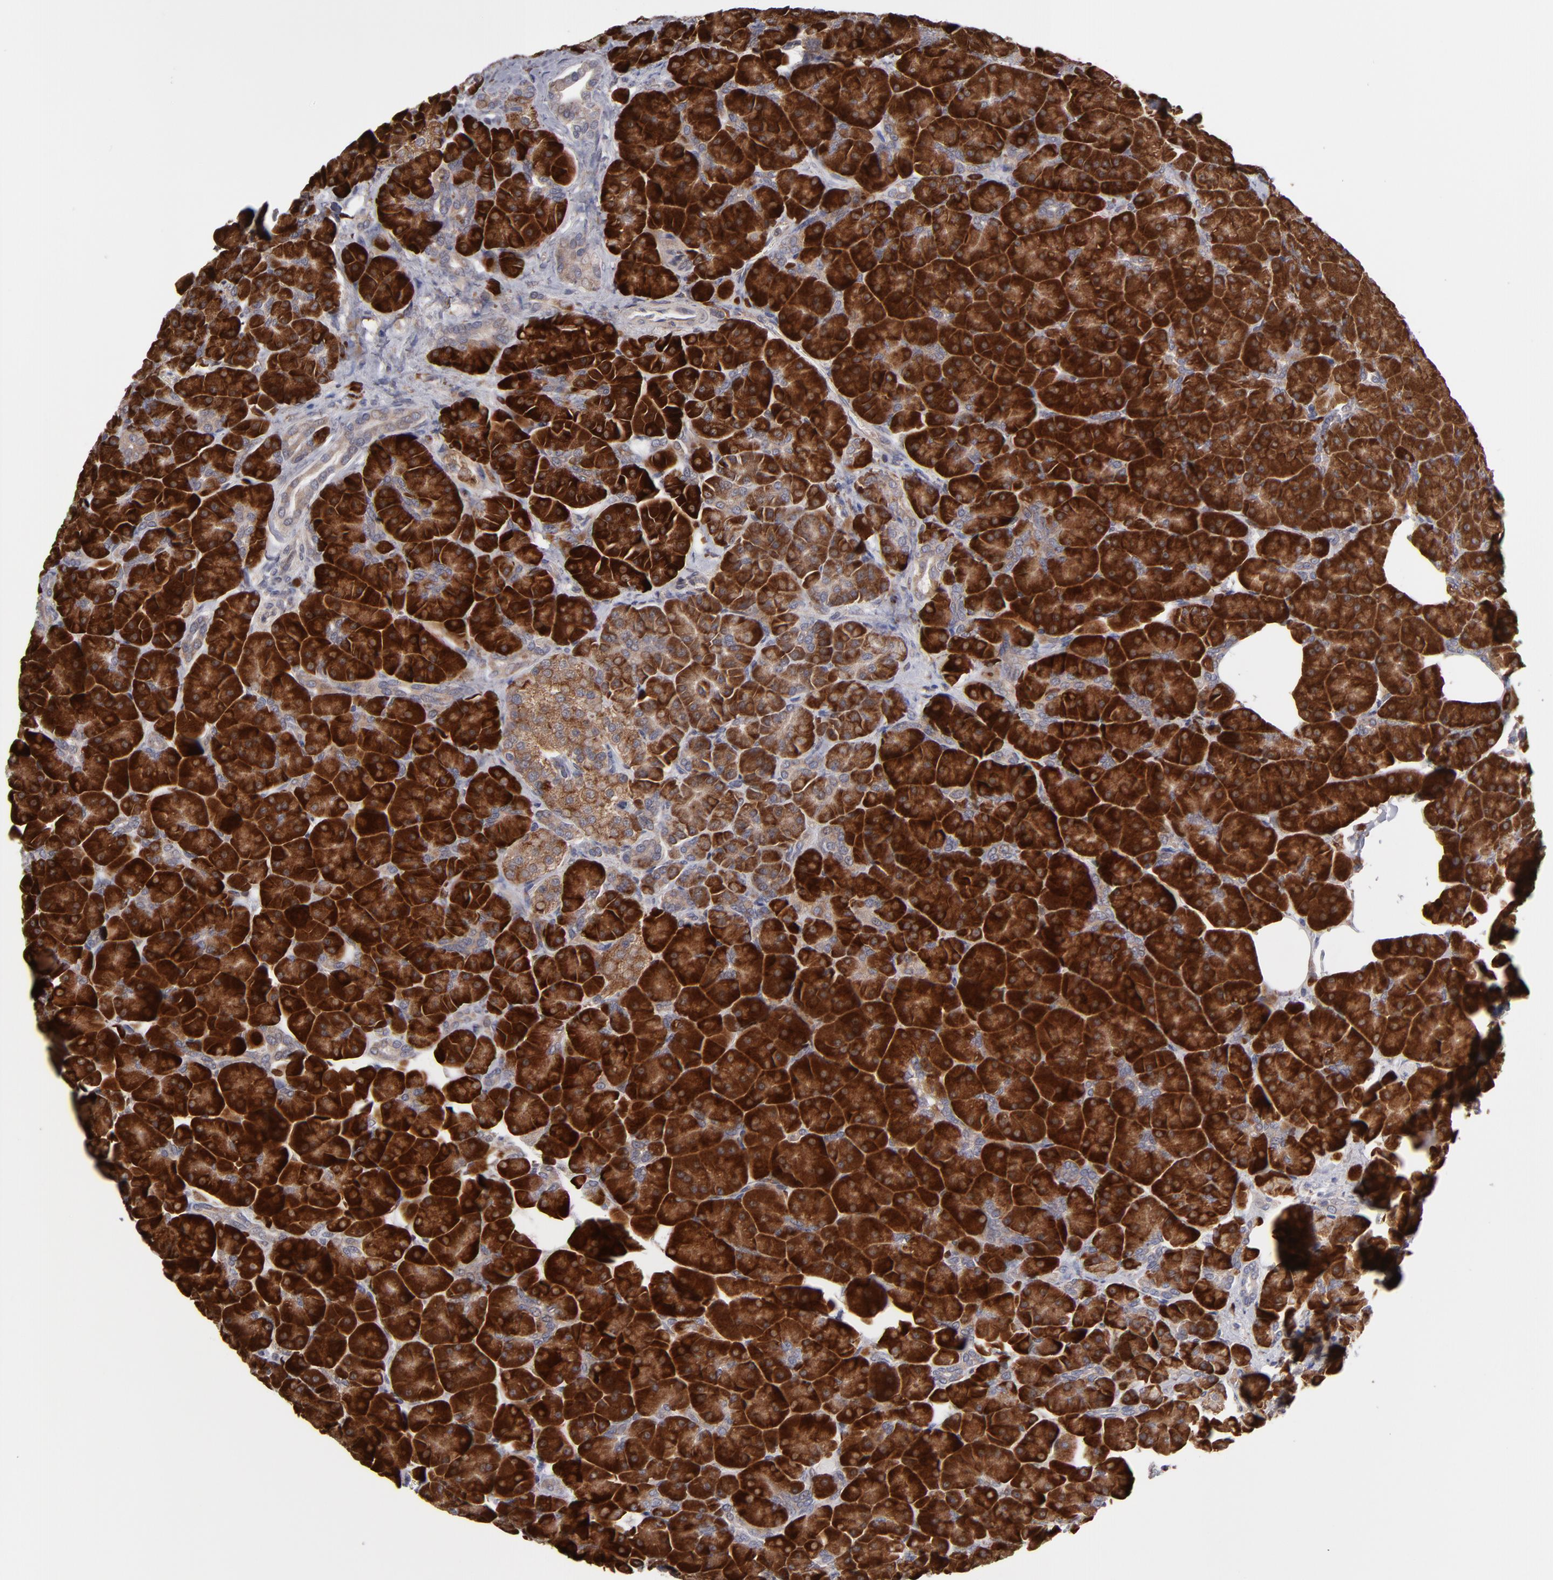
{"staining": {"intensity": "strong", "quantity": ">75%", "location": "cytoplasmic/membranous"}, "tissue": "pancreas", "cell_type": "Exocrine glandular cells", "image_type": "normal", "snomed": [{"axis": "morphology", "description": "Normal tissue, NOS"}, {"axis": "topography", "description": "Pancreas"}], "caption": "DAB (3,3'-diaminobenzidine) immunohistochemical staining of unremarkable human pancreas exhibits strong cytoplasmic/membranous protein positivity in approximately >75% of exocrine glandular cells. (DAB IHC, brown staining for protein, blue staining for nuclei).", "gene": "SND1", "patient": {"sex": "male", "age": 66}}